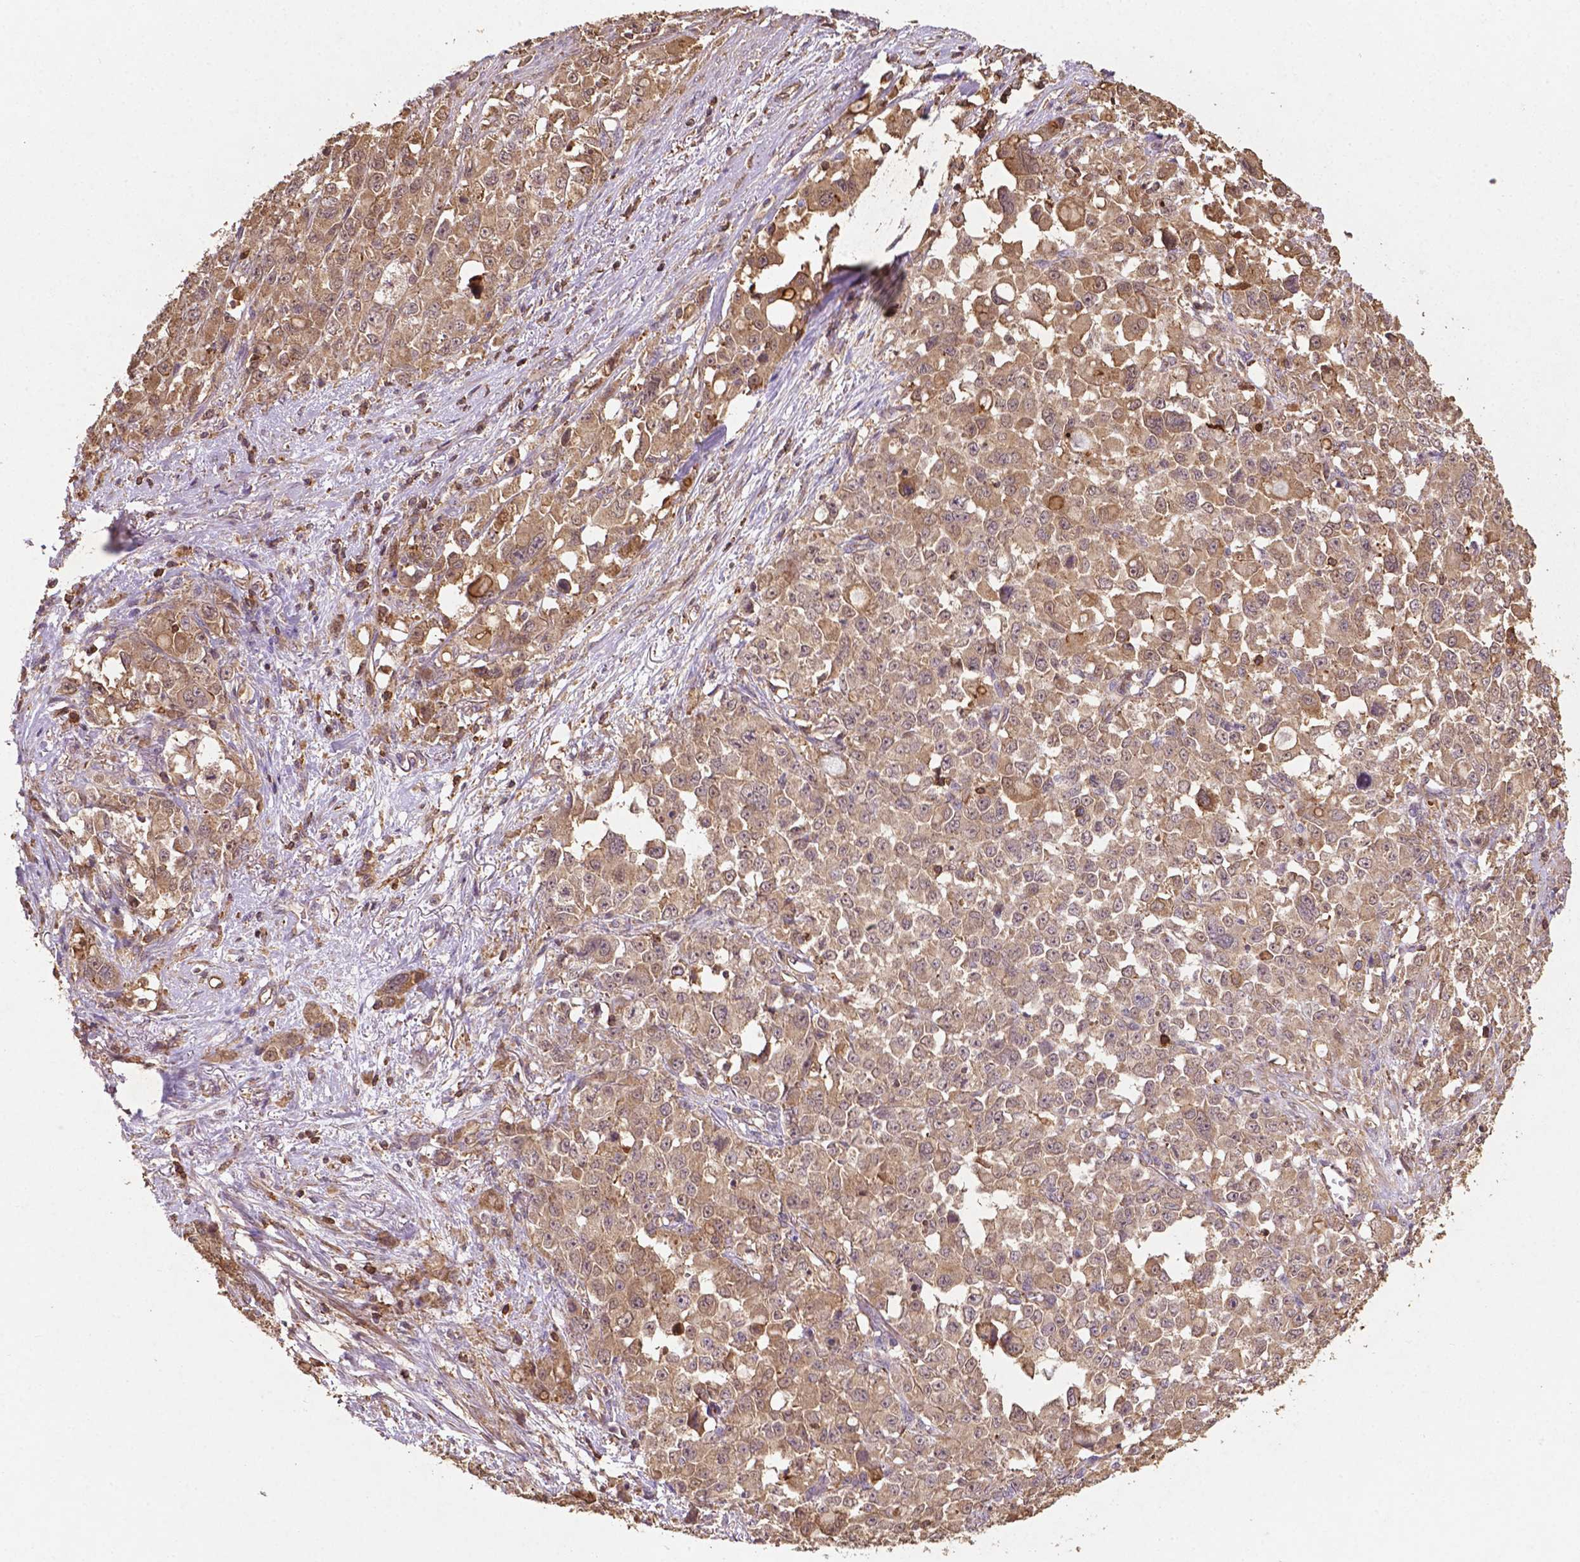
{"staining": {"intensity": "moderate", "quantity": ">75%", "location": "cytoplasmic/membranous"}, "tissue": "stomach cancer", "cell_type": "Tumor cells", "image_type": "cancer", "snomed": [{"axis": "morphology", "description": "Adenocarcinoma, NOS"}, {"axis": "topography", "description": "Stomach"}], "caption": "There is medium levels of moderate cytoplasmic/membranous positivity in tumor cells of adenocarcinoma (stomach), as demonstrated by immunohistochemical staining (brown color).", "gene": "ZMYND19", "patient": {"sex": "female", "age": 76}}